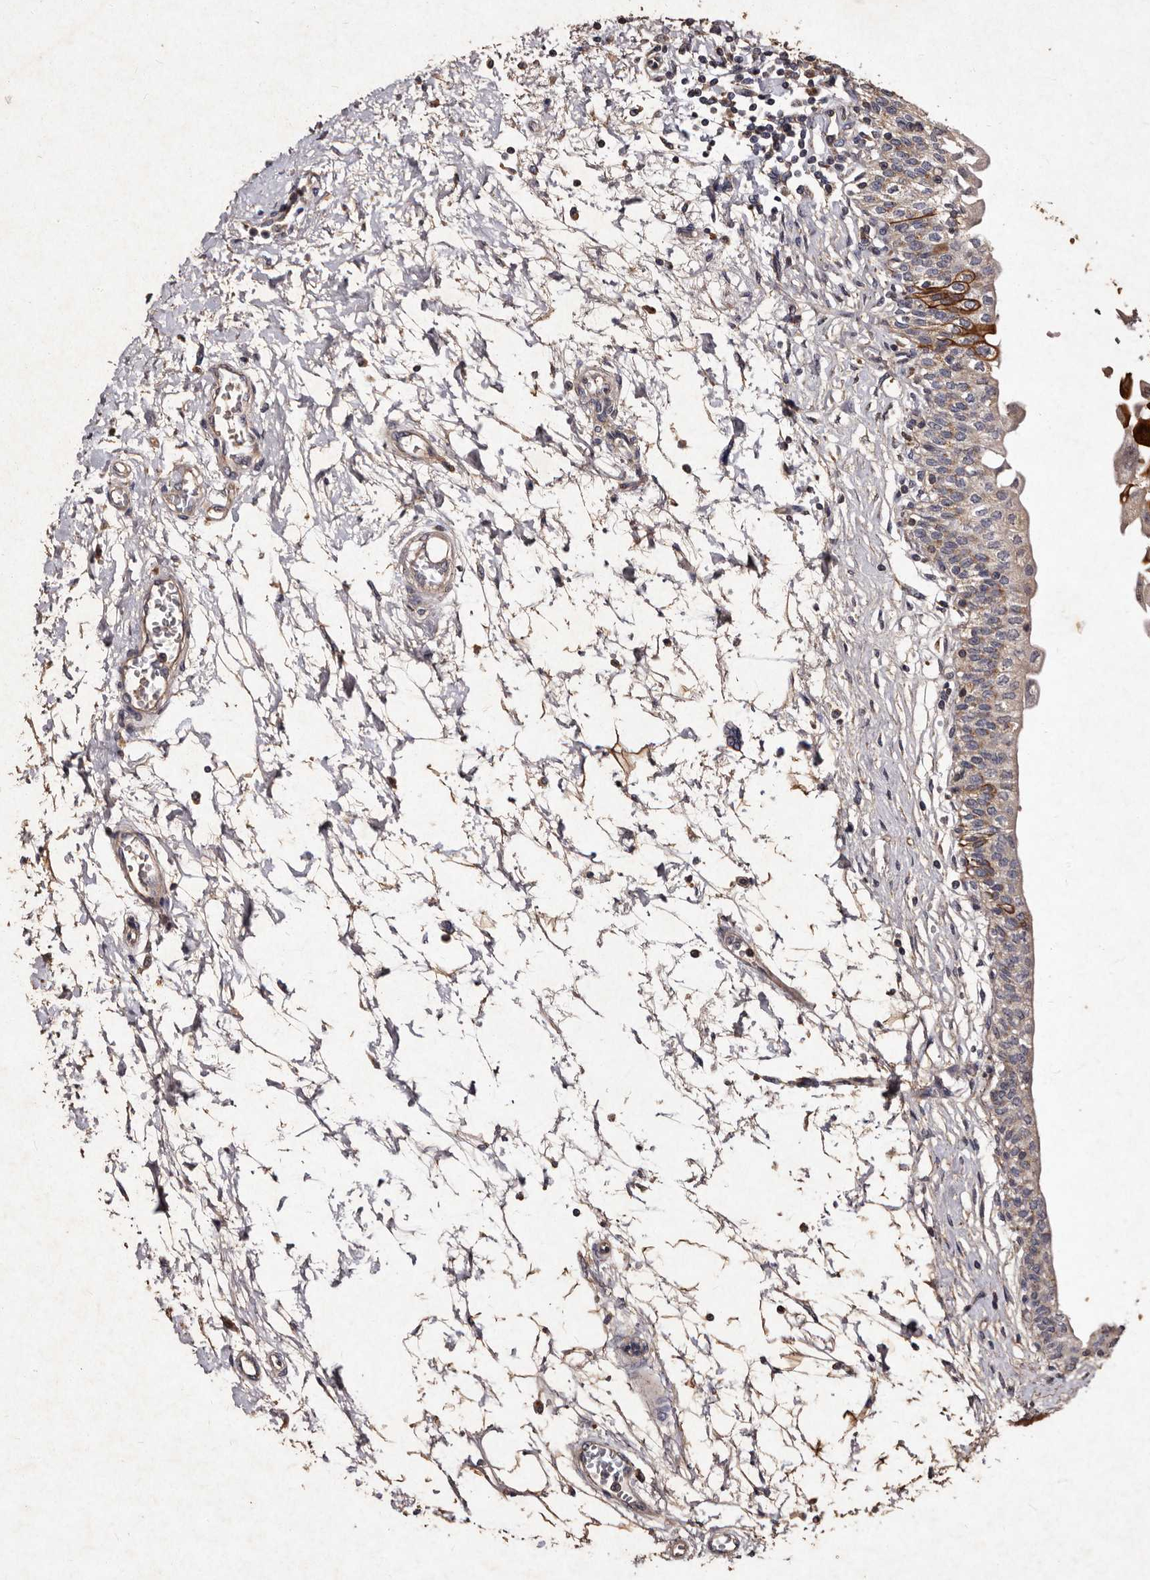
{"staining": {"intensity": "strong", "quantity": "25%-75%", "location": "cytoplasmic/membranous"}, "tissue": "urinary bladder", "cell_type": "Urothelial cells", "image_type": "normal", "snomed": [{"axis": "morphology", "description": "Normal tissue, NOS"}, {"axis": "topography", "description": "Urinary bladder"}], "caption": "Brown immunohistochemical staining in unremarkable human urinary bladder displays strong cytoplasmic/membranous expression in approximately 25%-75% of urothelial cells.", "gene": "TFB1M", "patient": {"sex": "male", "age": 55}}